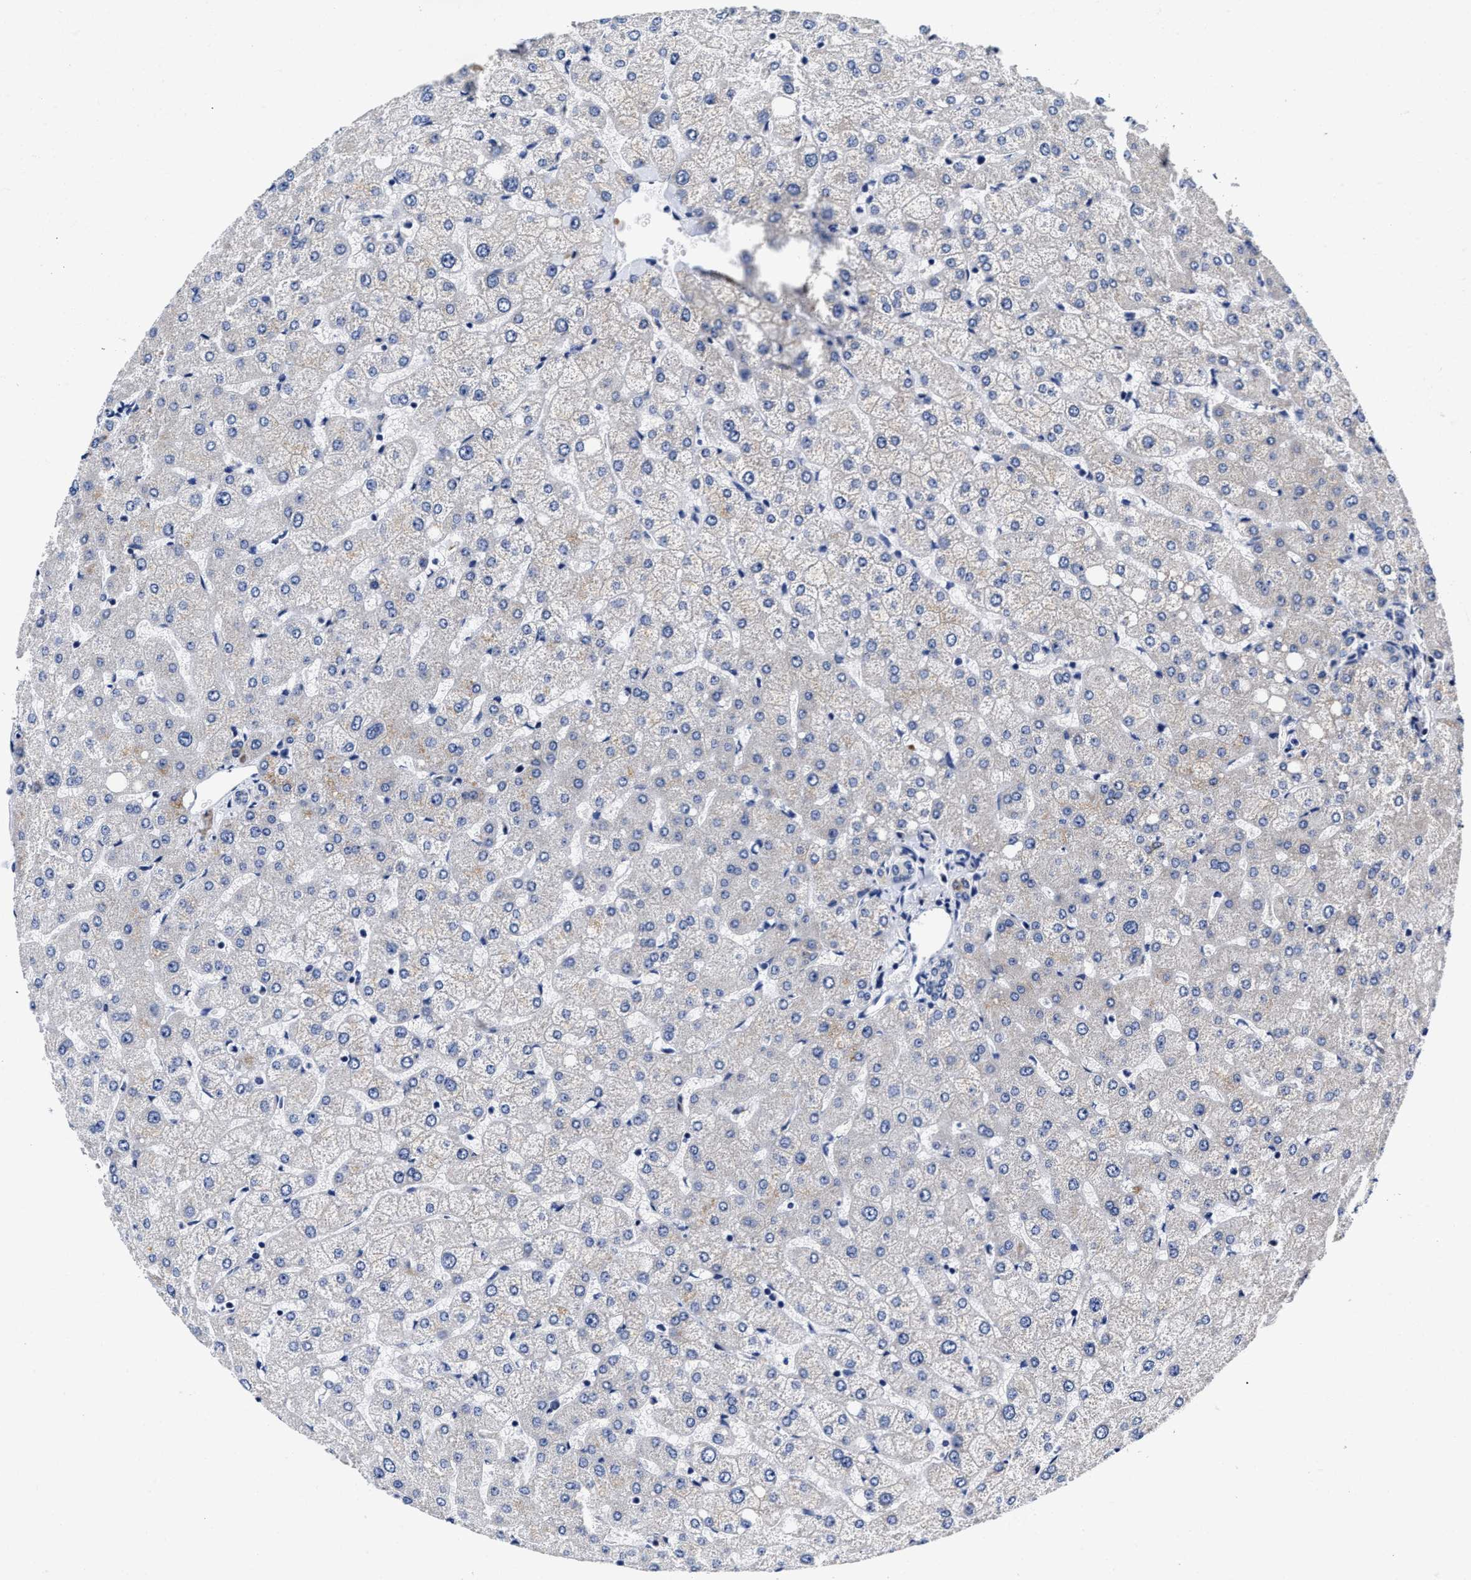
{"staining": {"intensity": "weak", "quantity": "<25%", "location": "cytoplasmic/membranous"}, "tissue": "liver", "cell_type": "Cholangiocytes", "image_type": "normal", "snomed": [{"axis": "morphology", "description": "Normal tissue, NOS"}, {"axis": "topography", "description": "Liver"}], "caption": "Histopathology image shows no significant protein expression in cholangiocytes of normal liver.", "gene": "HINT2", "patient": {"sex": "female", "age": 54}}